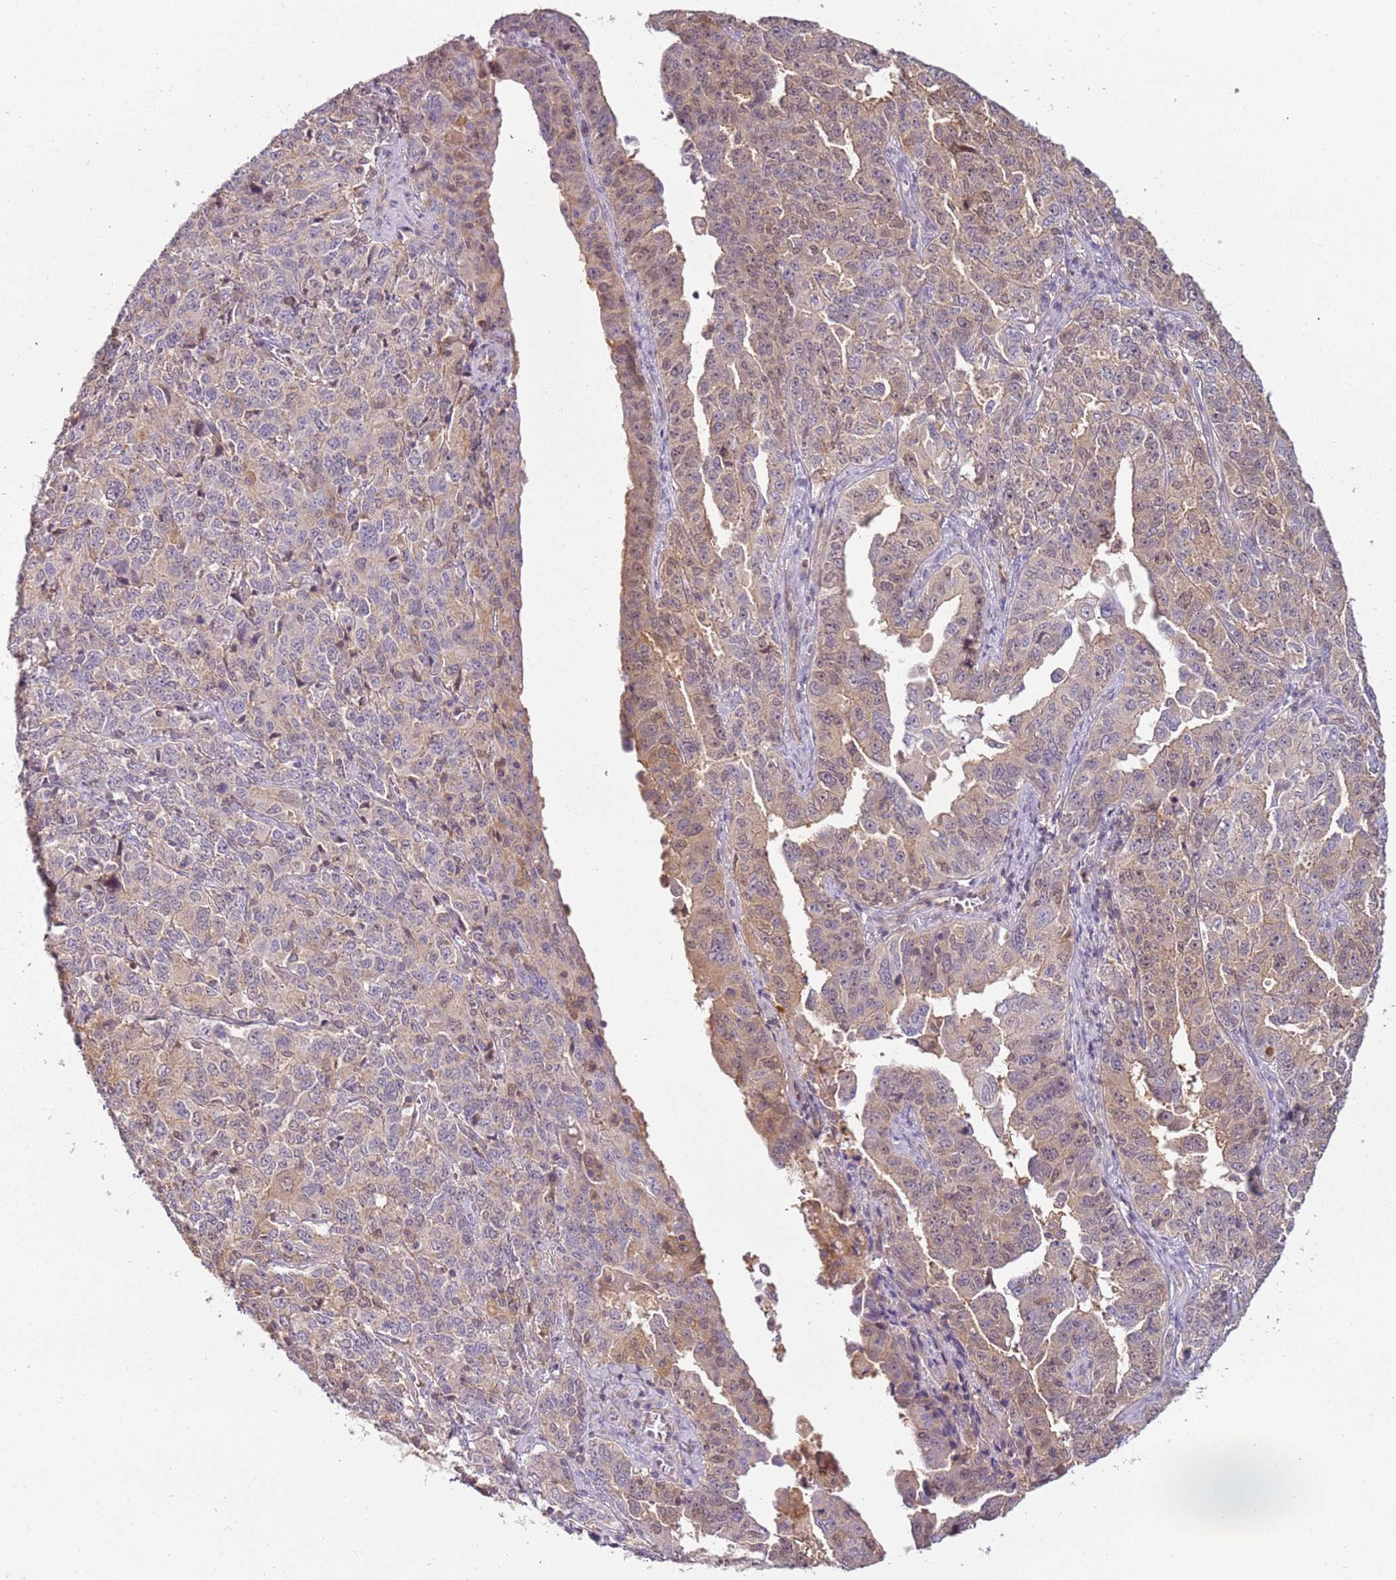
{"staining": {"intensity": "weak", "quantity": "25%-75%", "location": "cytoplasmic/membranous"}, "tissue": "ovarian cancer", "cell_type": "Tumor cells", "image_type": "cancer", "snomed": [{"axis": "morphology", "description": "Carcinoma, endometroid"}, {"axis": "topography", "description": "Ovary"}], "caption": "The image reveals a brown stain indicating the presence of a protein in the cytoplasmic/membranous of tumor cells in endometroid carcinoma (ovarian).", "gene": "ARHGAP5", "patient": {"sex": "female", "age": 62}}